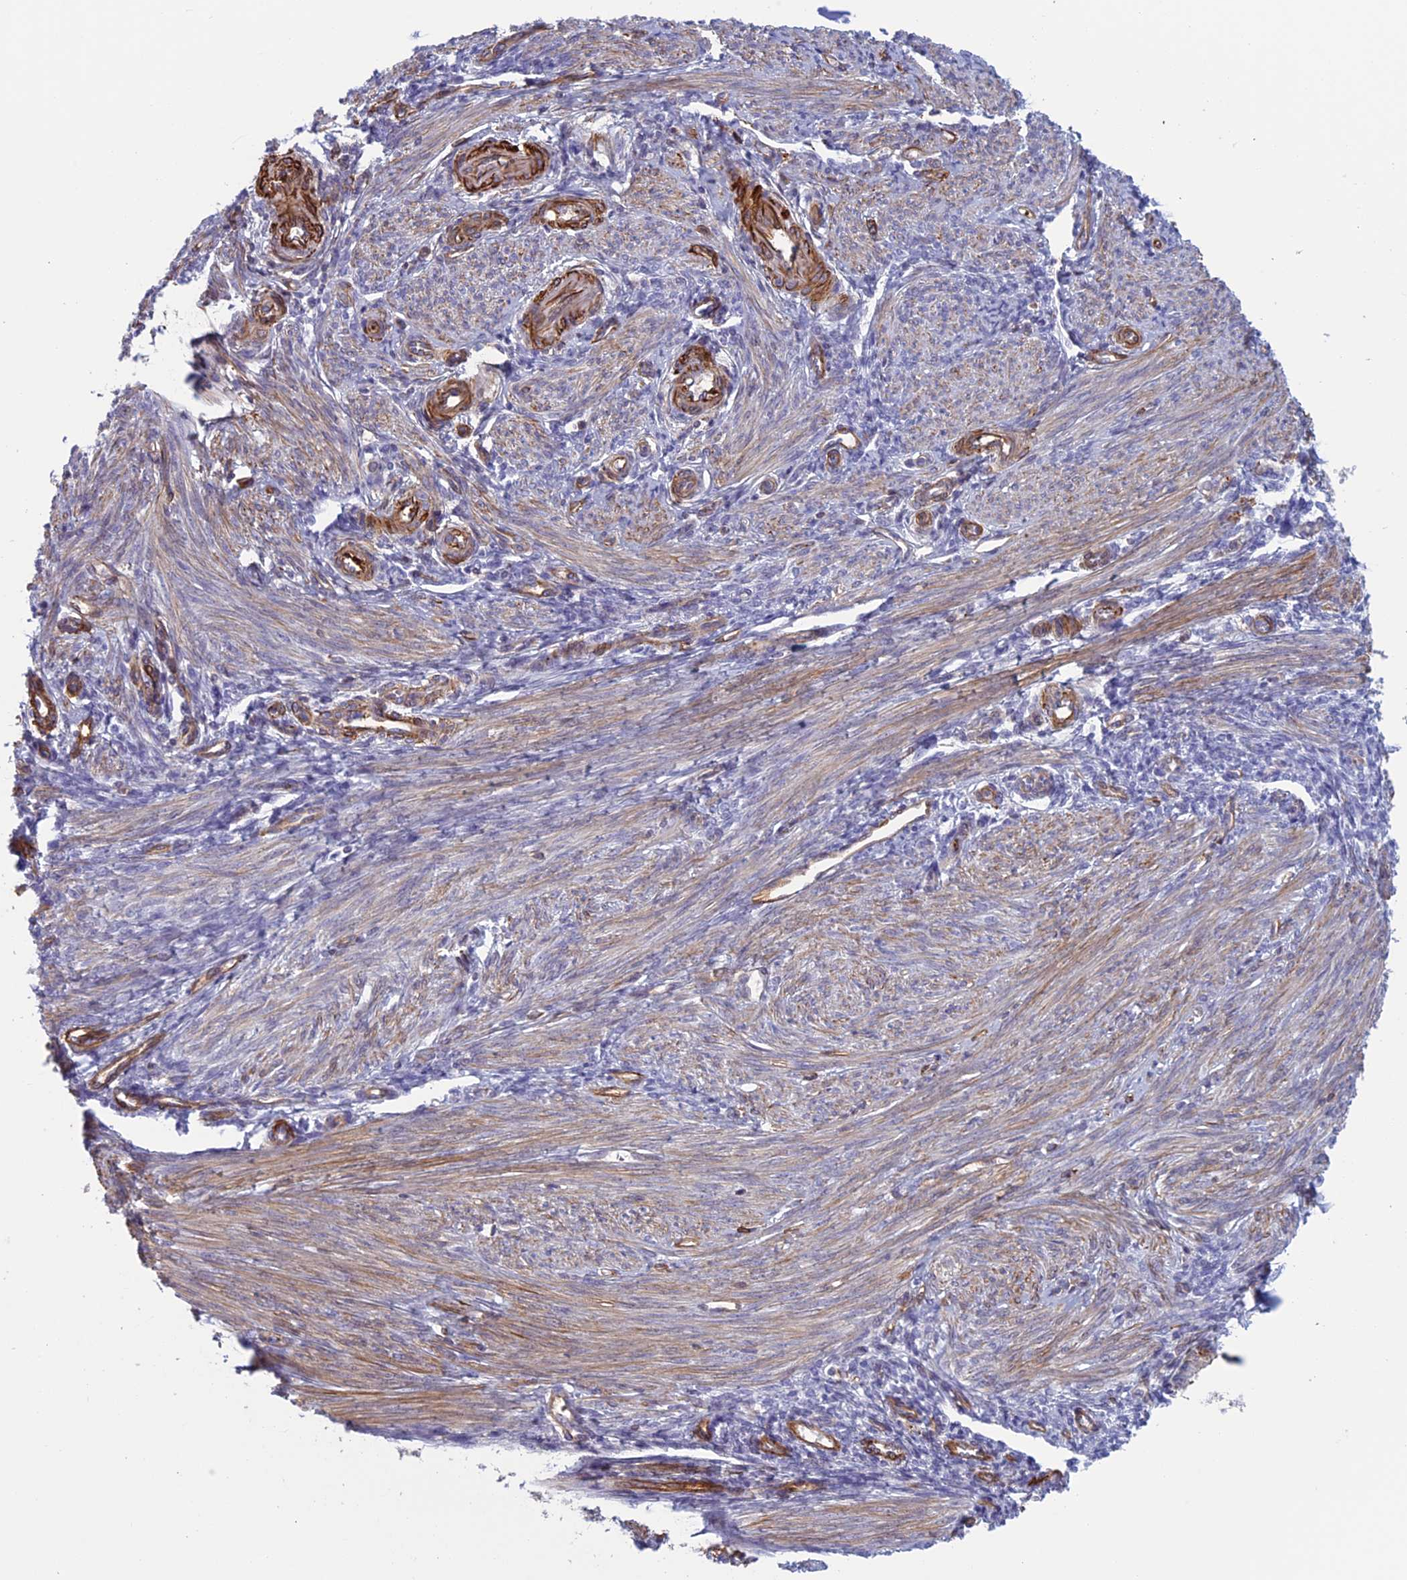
{"staining": {"intensity": "negative", "quantity": "none", "location": "none"}, "tissue": "endometrium", "cell_type": "Cells in endometrial stroma", "image_type": "normal", "snomed": [{"axis": "morphology", "description": "Normal tissue, NOS"}, {"axis": "topography", "description": "Uterus"}, {"axis": "topography", "description": "Endometrium"}], "caption": "IHC micrograph of unremarkable endometrium stained for a protein (brown), which exhibits no positivity in cells in endometrial stroma. (Stains: DAB (3,3'-diaminobenzidine) immunohistochemistry with hematoxylin counter stain, Microscopy: brightfield microscopy at high magnification).", "gene": "ANGPTL2", "patient": {"sex": "female", "age": 48}}